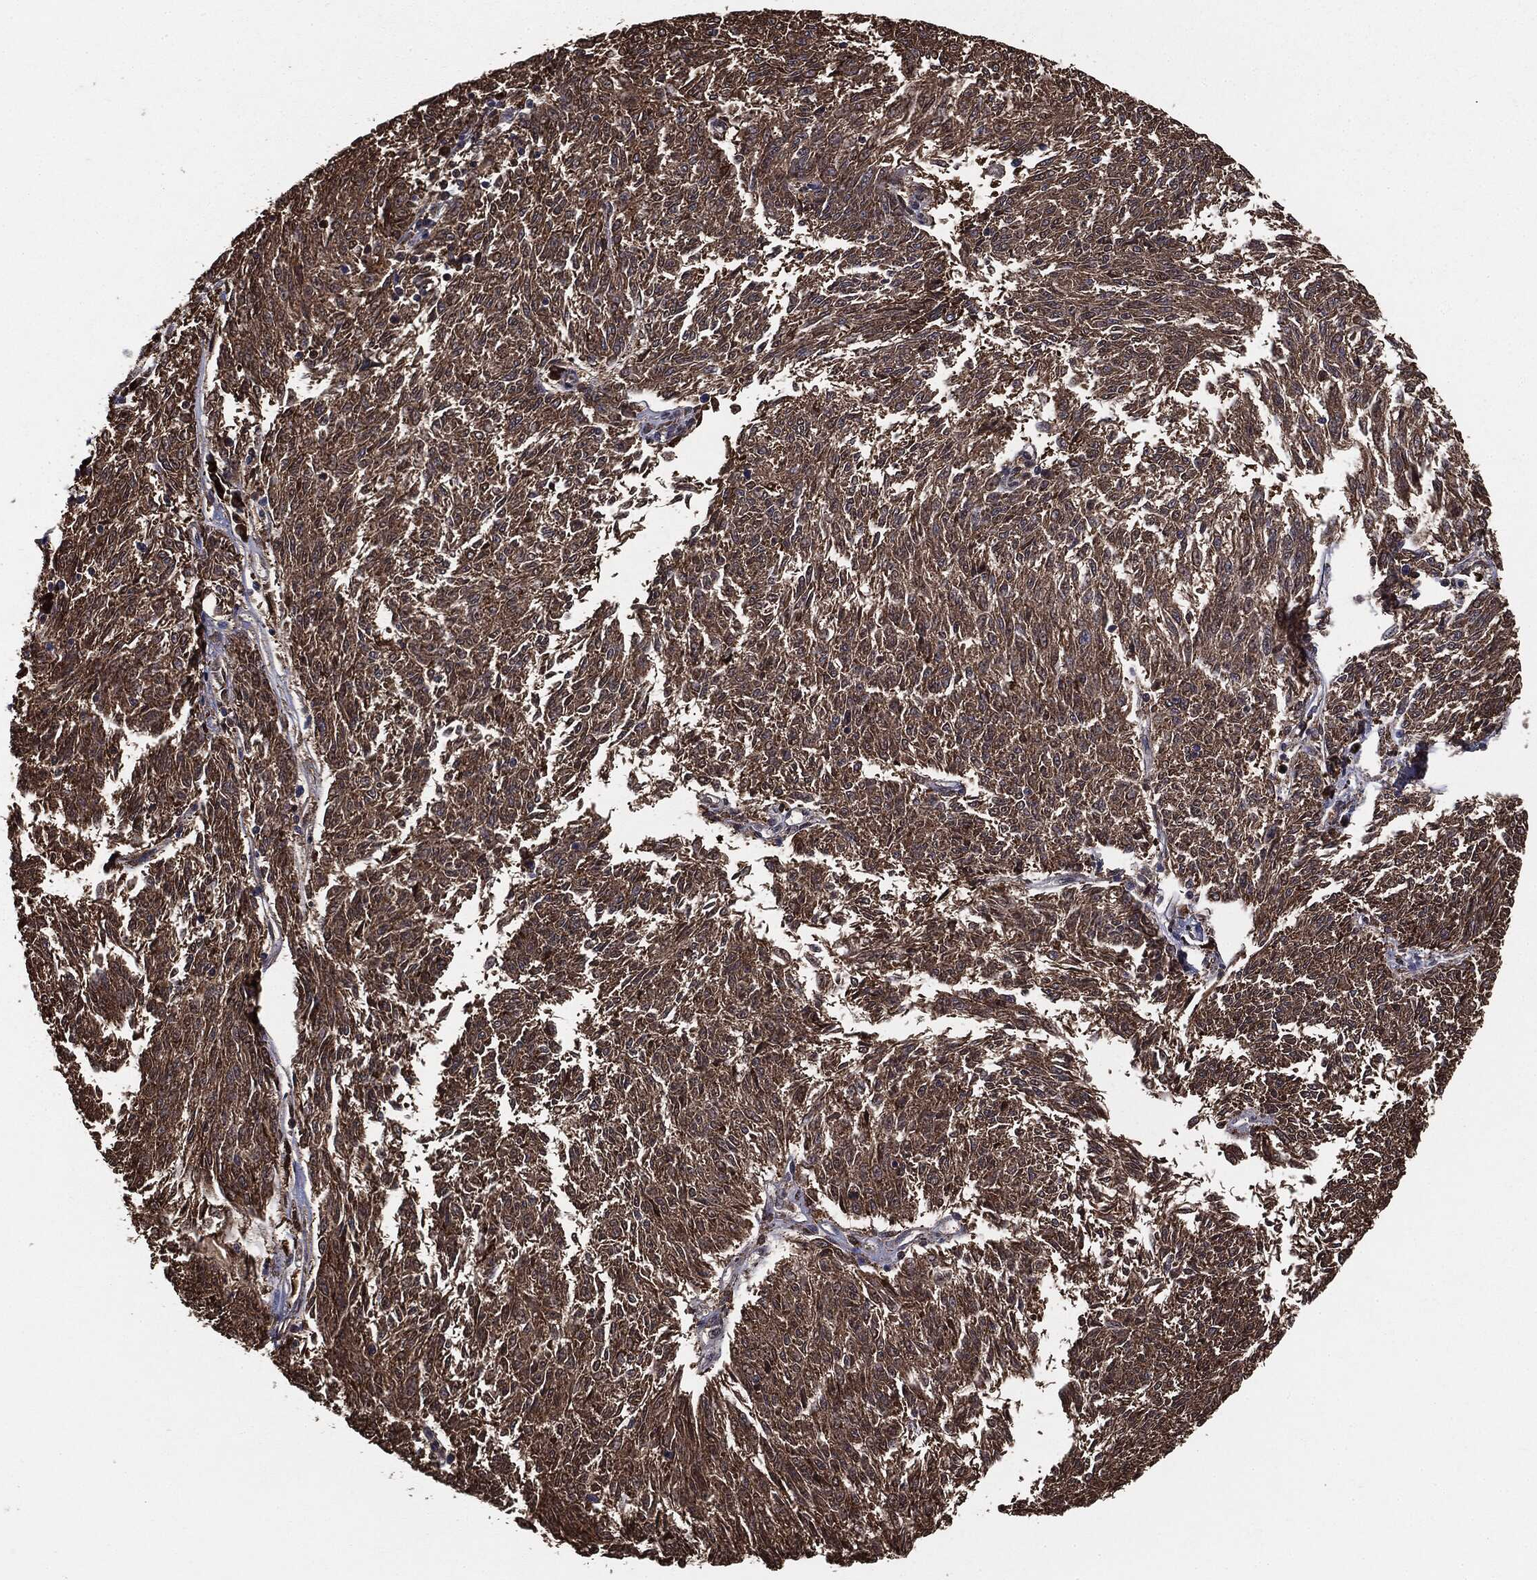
{"staining": {"intensity": "moderate", "quantity": ">75%", "location": "cytoplasmic/membranous"}, "tissue": "melanoma", "cell_type": "Tumor cells", "image_type": "cancer", "snomed": [{"axis": "morphology", "description": "Malignant melanoma, NOS"}, {"axis": "topography", "description": "Skin"}], "caption": "Immunohistochemistry histopathology image of neoplastic tissue: malignant melanoma stained using immunohistochemistry (IHC) shows medium levels of moderate protein expression localized specifically in the cytoplasmic/membranous of tumor cells, appearing as a cytoplasmic/membranous brown color.", "gene": "NME1", "patient": {"sex": "female", "age": 72}}